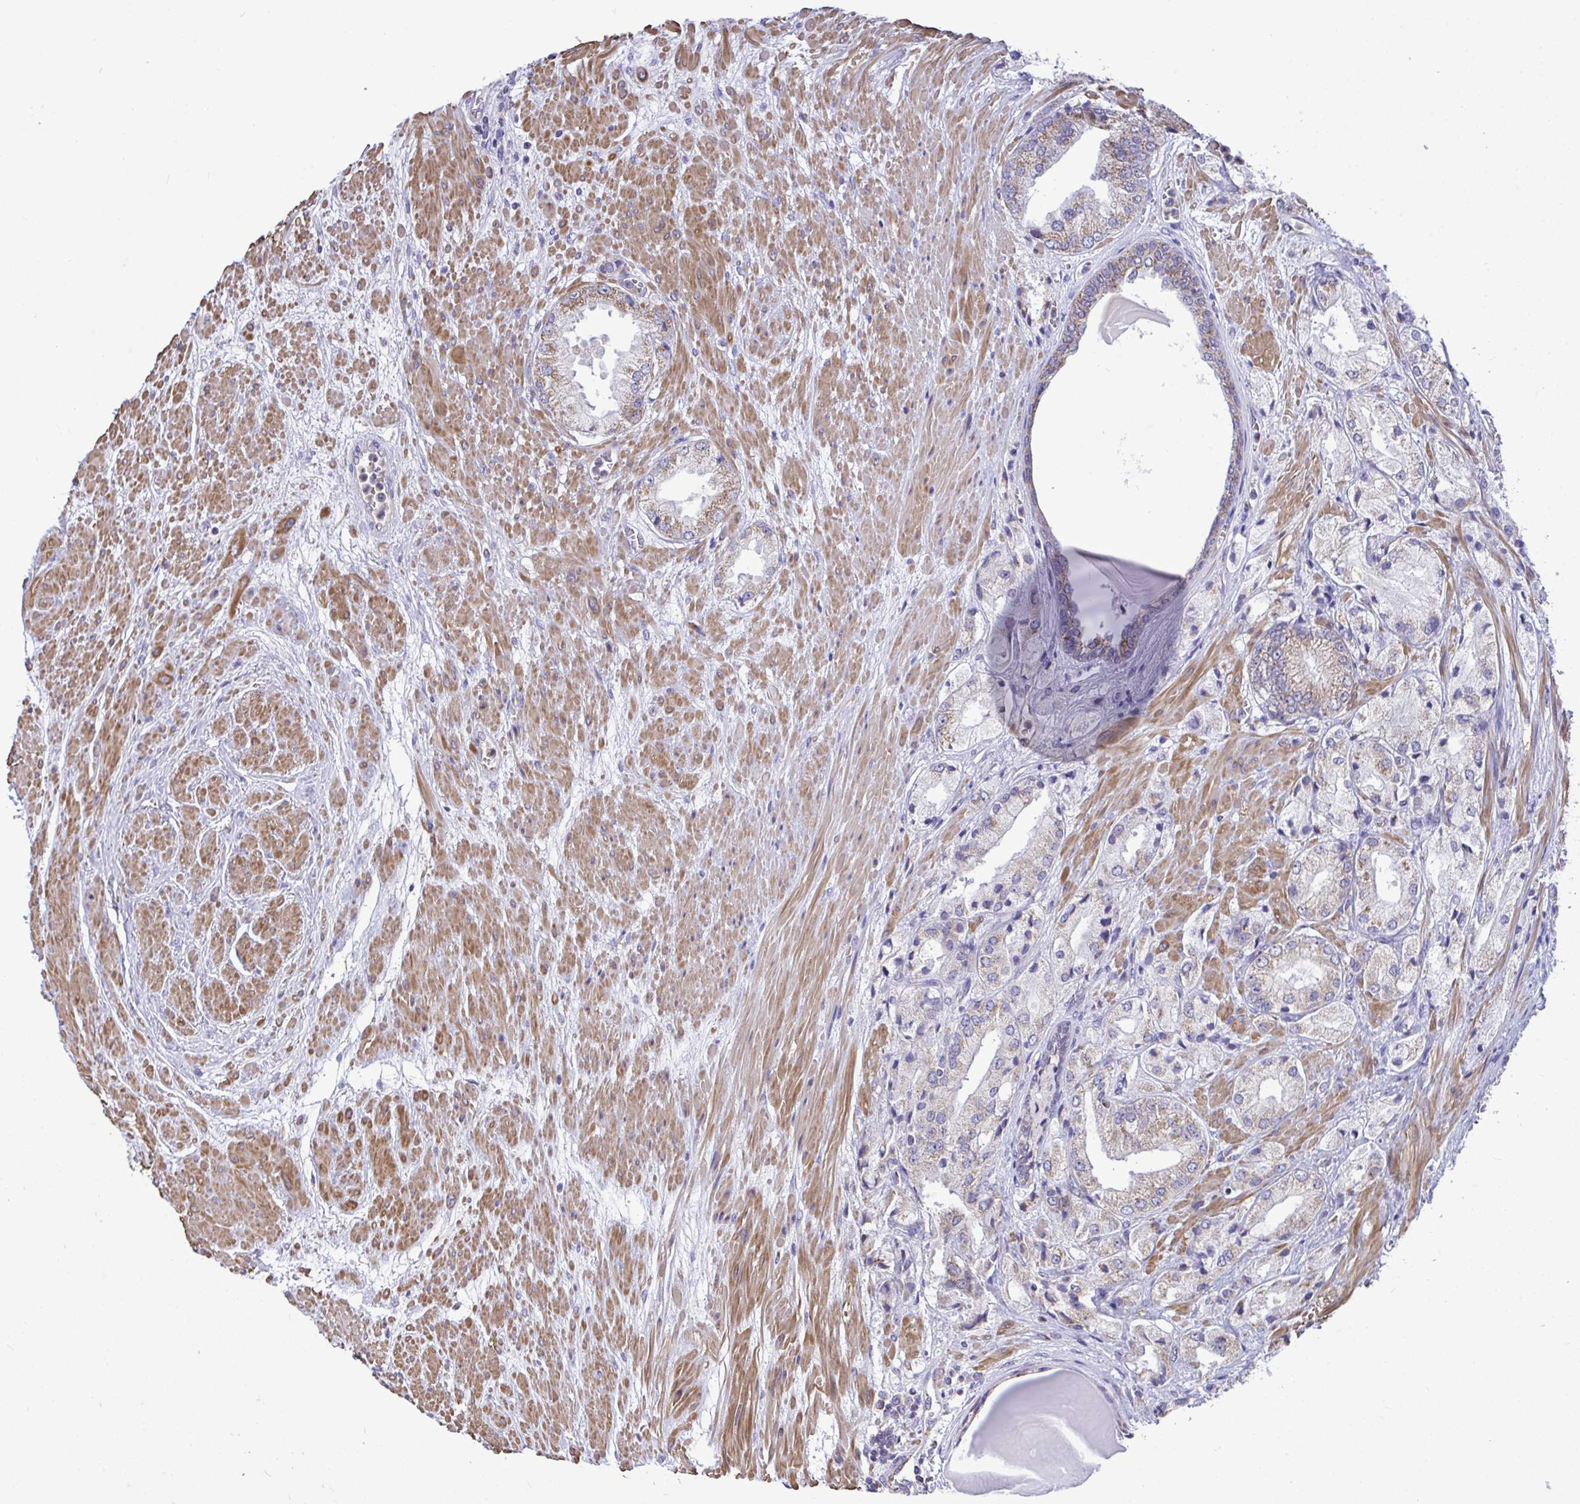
{"staining": {"intensity": "moderate", "quantity": "<25%", "location": "cytoplasmic/membranous"}, "tissue": "prostate cancer", "cell_type": "Tumor cells", "image_type": "cancer", "snomed": [{"axis": "morphology", "description": "Adenocarcinoma, High grade"}, {"axis": "topography", "description": "Prostate"}], "caption": "Prostate cancer (adenocarcinoma (high-grade)) stained for a protein (brown) displays moderate cytoplasmic/membranous positive positivity in approximately <25% of tumor cells.", "gene": "SARS2", "patient": {"sex": "male", "age": 68}}